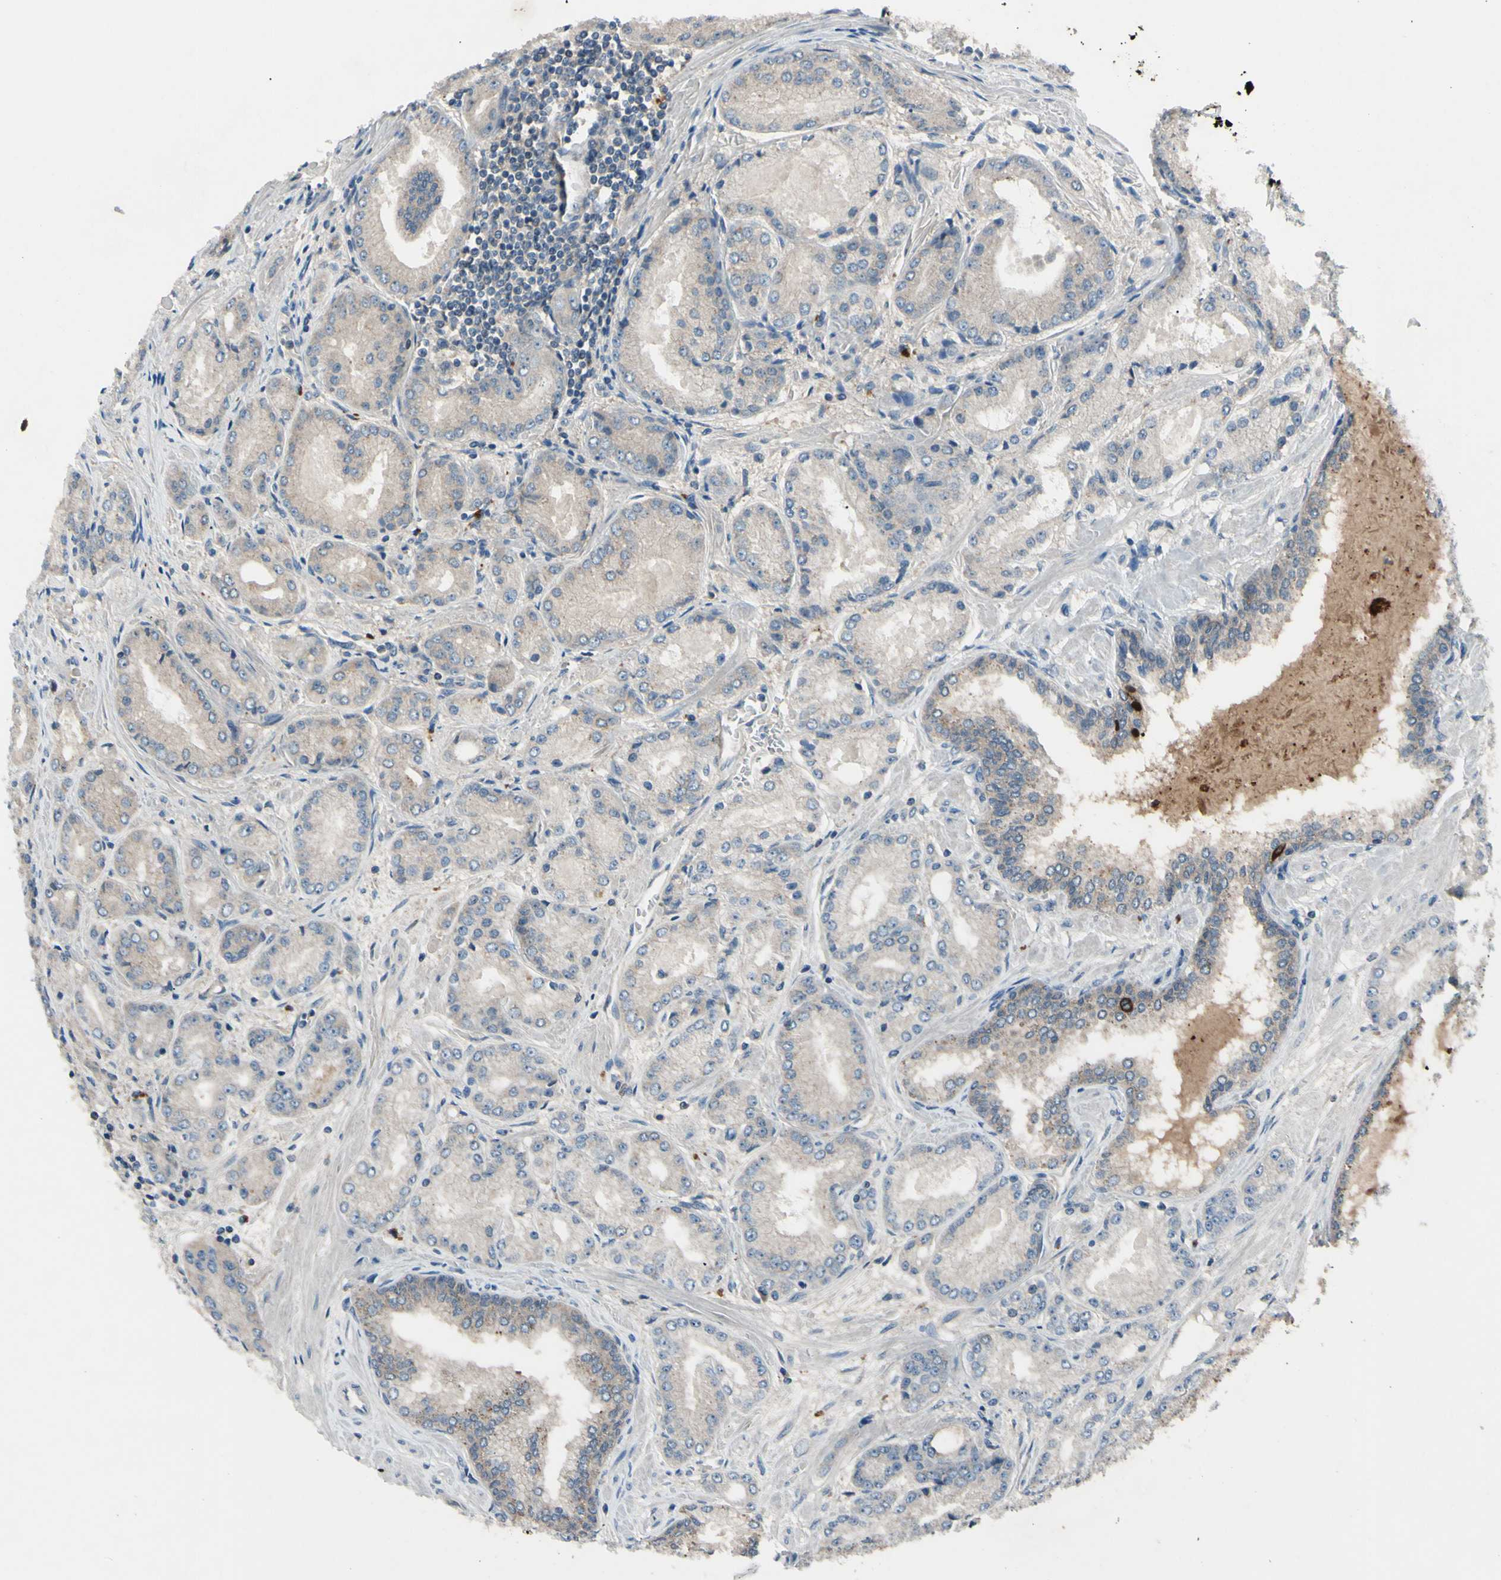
{"staining": {"intensity": "weak", "quantity": ">75%", "location": "cytoplasmic/membranous"}, "tissue": "prostate cancer", "cell_type": "Tumor cells", "image_type": "cancer", "snomed": [{"axis": "morphology", "description": "Adenocarcinoma, High grade"}, {"axis": "topography", "description": "Prostate"}], "caption": "Tumor cells demonstrate weak cytoplasmic/membranous positivity in about >75% of cells in prostate adenocarcinoma (high-grade).", "gene": "AFP", "patient": {"sex": "male", "age": 59}}